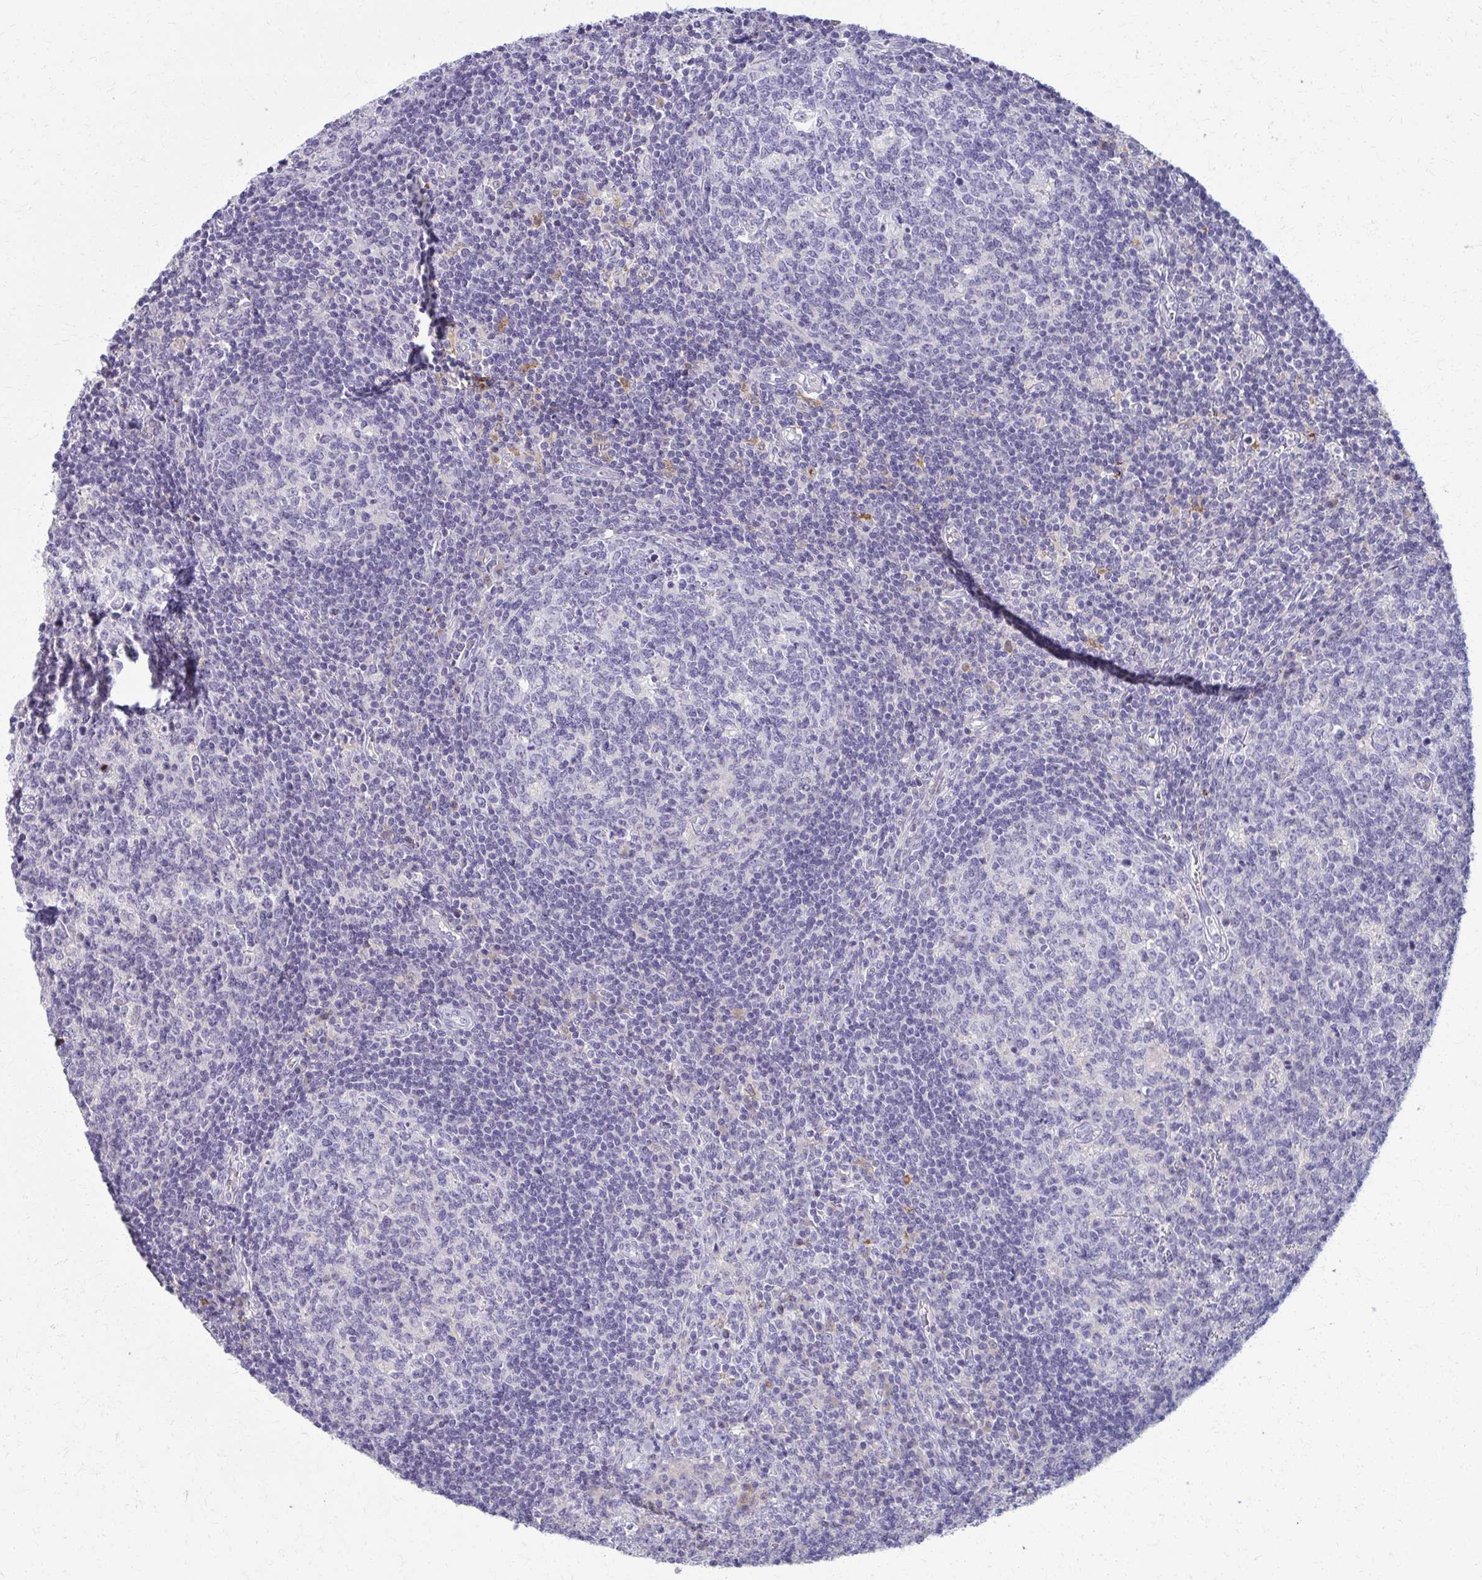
{"staining": {"intensity": "negative", "quantity": "none", "location": "none"}, "tissue": "lymph node", "cell_type": "Germinal center cells", "image_type": "normal", "snomed": [{"axis": "morphology", "description": "Normal tissue, NOS"}, {"axis": "topography", "description": "Lymph node"}], "caption": "An immunohistochemistry histopathology image of unremarkable lymph node is shown. There is no staining in germinal center cells of lymph node. The staining was performed using DAB (3,3'-diaminobenzidine) to visualize the protein expression in brown, while the nuclei were stained in blue with hematoxylin (Magnification: 20x).", "gene": "ENSG00000275249", "patient": {"sex": "male", "age": 67}}